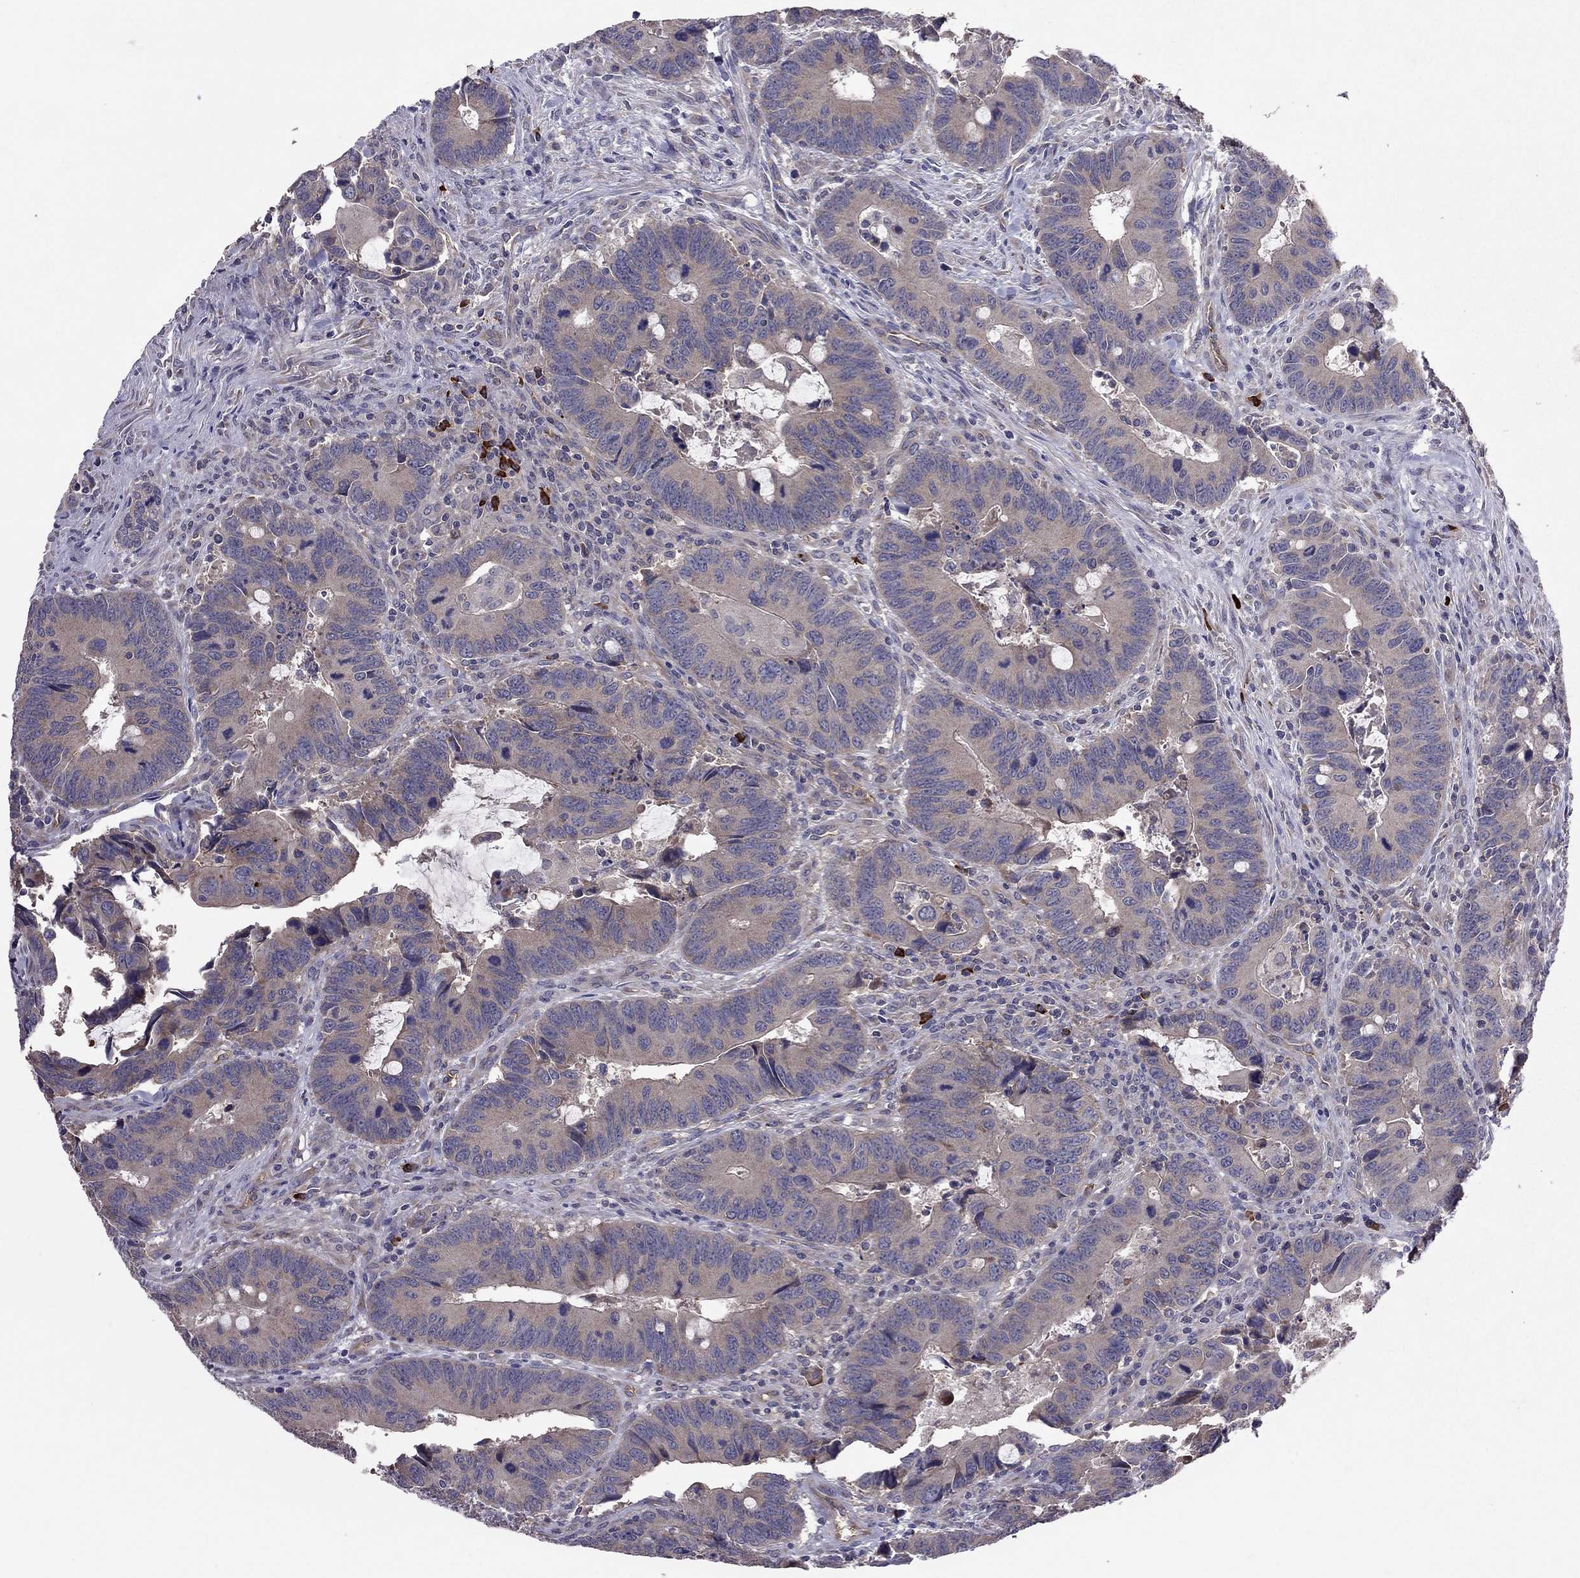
{"staining": {"intensity": "weak", "quantity": "25%-75%", "location": "cytoplasmic/membranous"}, "tissue": "colorectal cancer", "cell_type": "Tumor cells", "image_type": "cancer", "snomed": [{"axis": "morphology", "description": "Adenocarcinoma, NOS"}, {"axis": "topography", "description": "Rectum"}], "caption": "IHC (DAB (3,3'-diaminobenzidine)) staining of adenocarcinoma (colorectal) exhibits weak cytoplasmic/membranous protein expression in about 25%-75% of tumor cells.", "gene": "PIK3CG", "patient": {"sex": "male", "age": 67}}